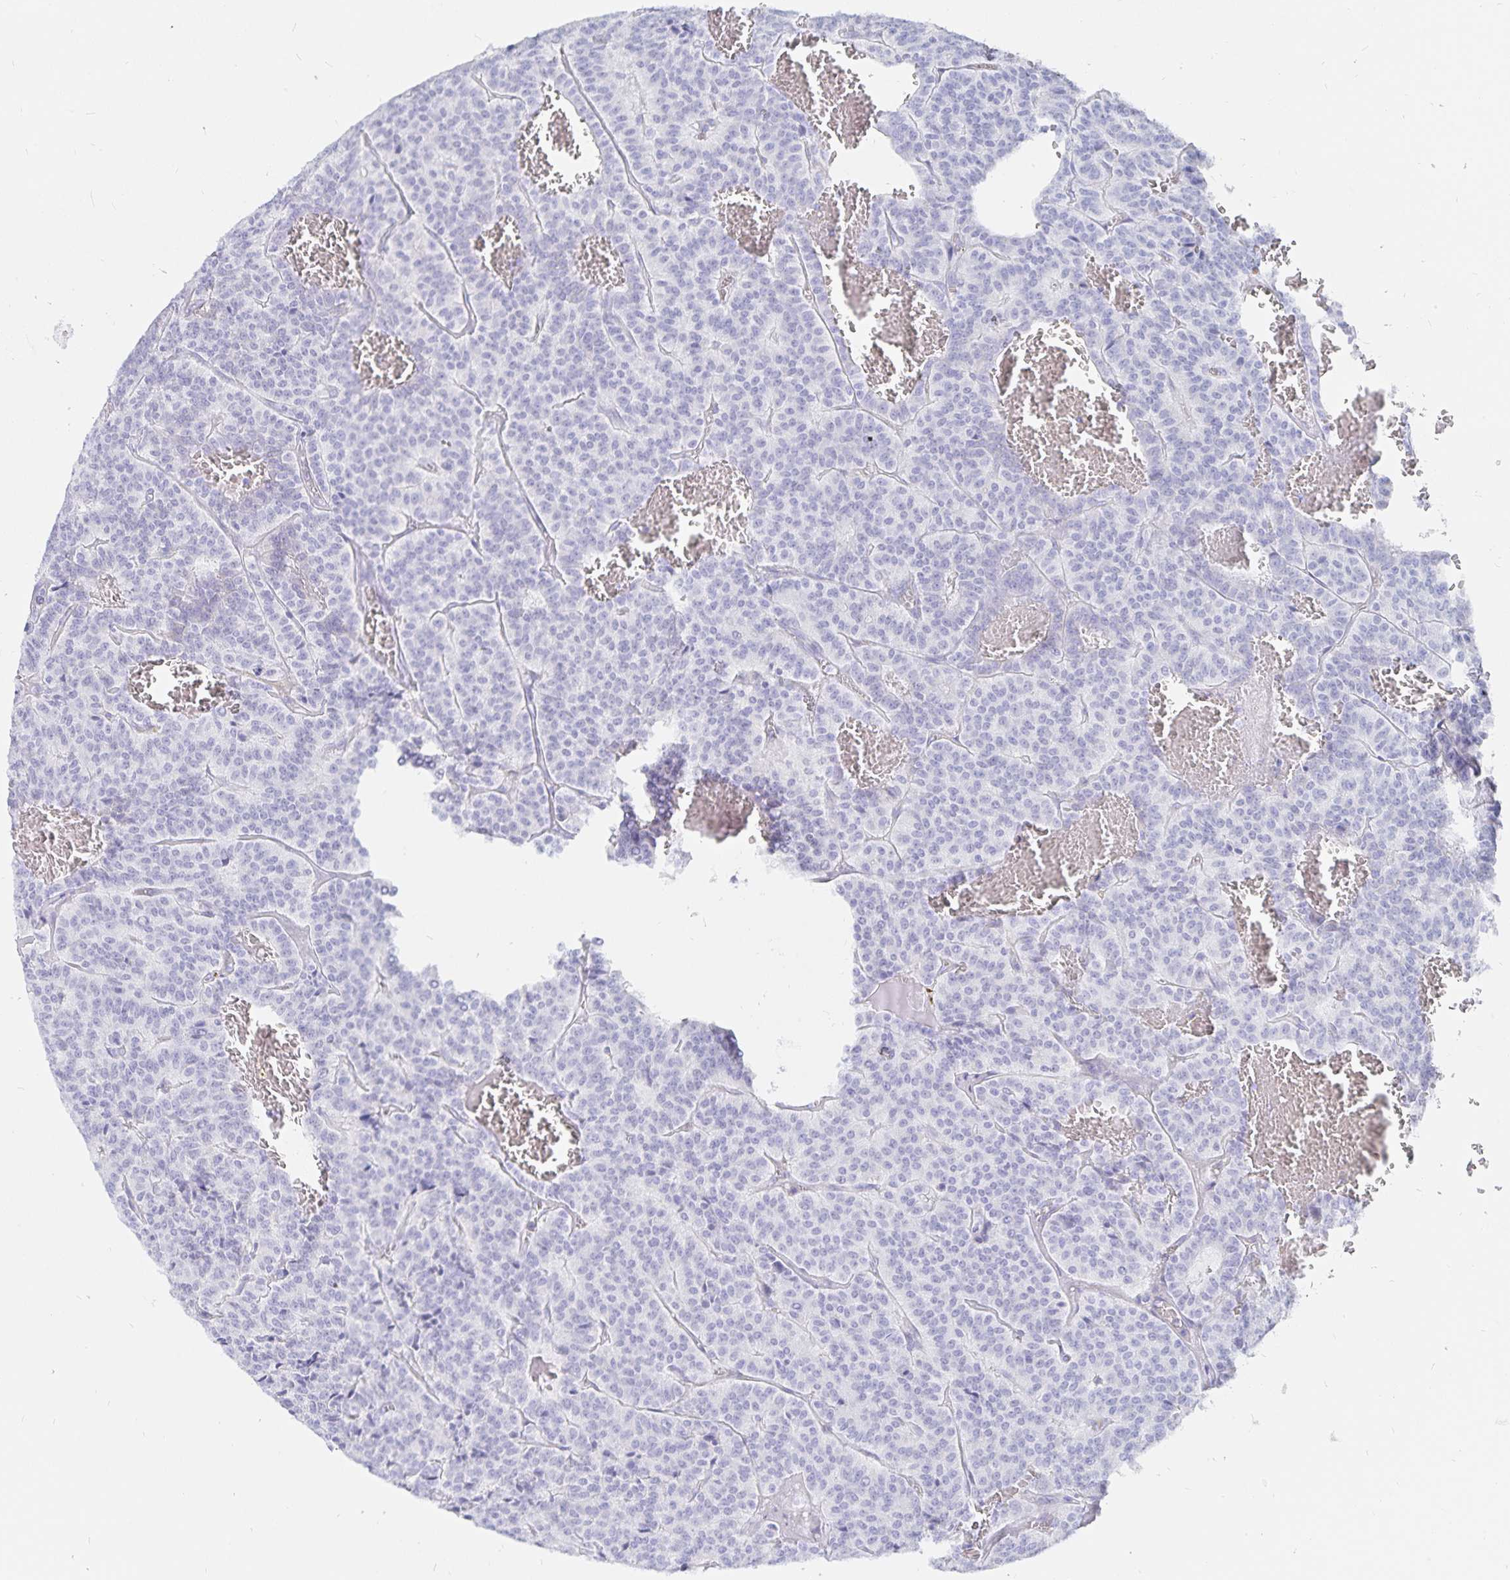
{"staining": {"intensity": "negative", "quantity": "none", "location": "none"}, "tissue": "carcinoid", "cell_type": "Tumor cells", "image_type": "cancer", "snomed": [{"axis": "morphology", "description": "Carcinoid, malignant, NOS"}, {"axis": "topography", "description": "Lung"}], "caption": "An image of human carcinoid is negative for staining in tumor cells.", "gene": "INSL5", "patient": {"sex": "male", "age": 70}}